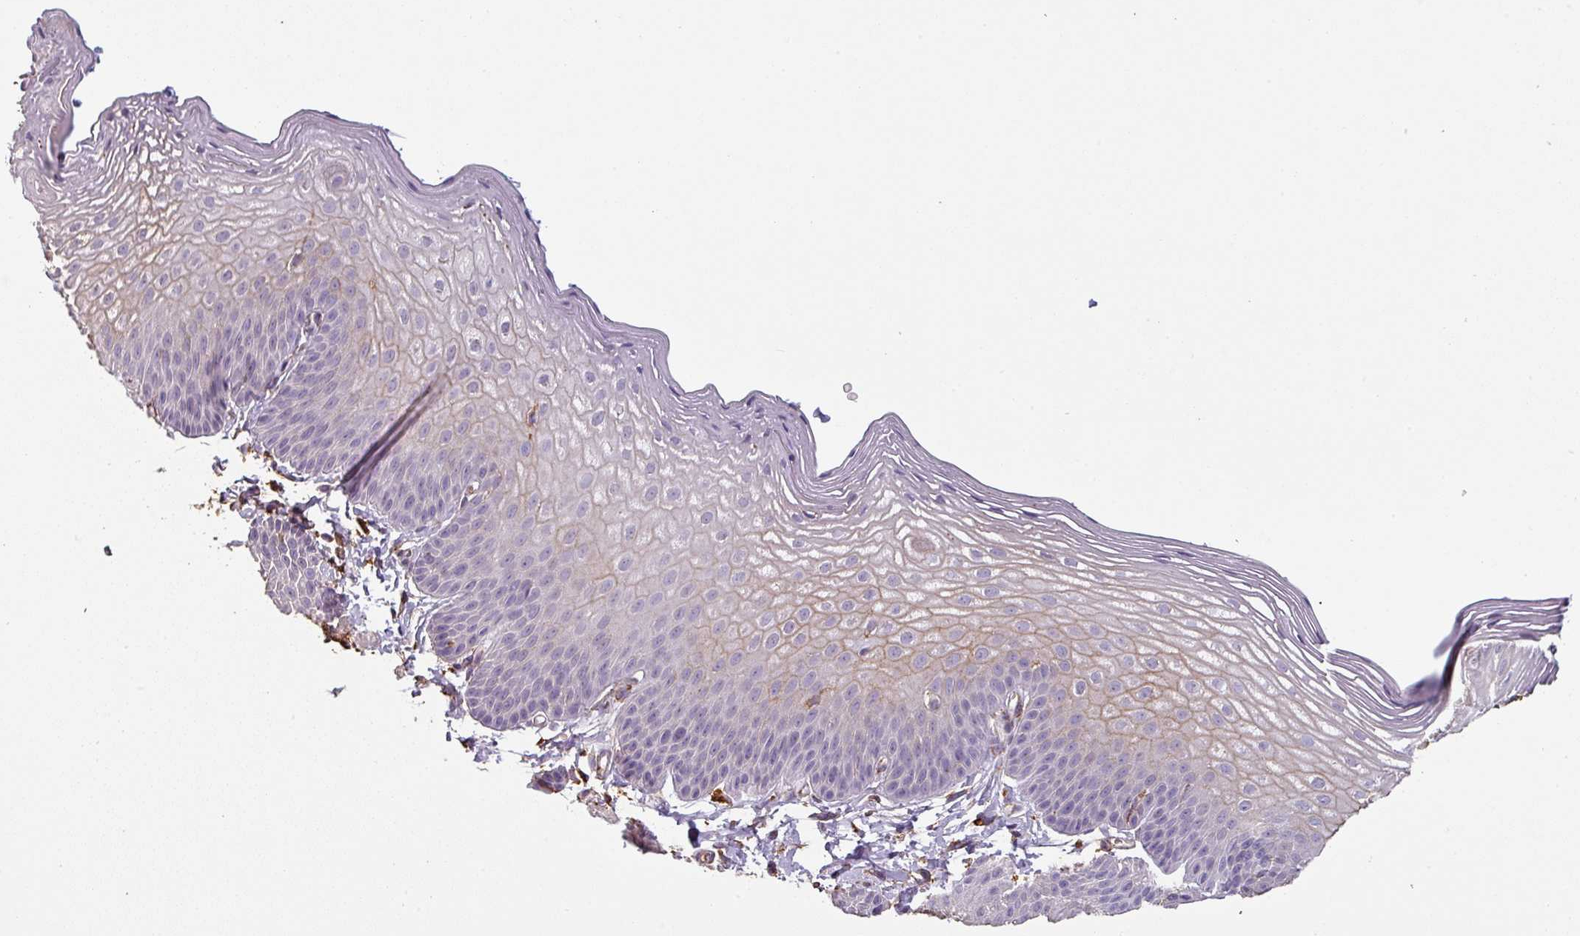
{"staining": {"intensity": "moderate", "quantity": "<25%", "location": "cytoplasmic/membranous"}, "tissue": "skin", "cell_type": "Epidermal cells", "image_type": "normal", "snomed": [{"axis": "morphology", "description": "Normal tissue, NOS"}, {"axis": "morphology", "description": "Hemorrhoids"}, {"axis": "morphology", "description": "Inflammation, NOS"}, {"axis": "topography", "description": "Anal"}], "caption": "The image exhibits staining of unremarkable skin, revealing moderate cytoplasmic/membranous protein expression (brown color) within epidermal cells. Nuclei are stained in blue.", "gene": "ZNF280C", "patient": {"sex": "male", "age": 60}}